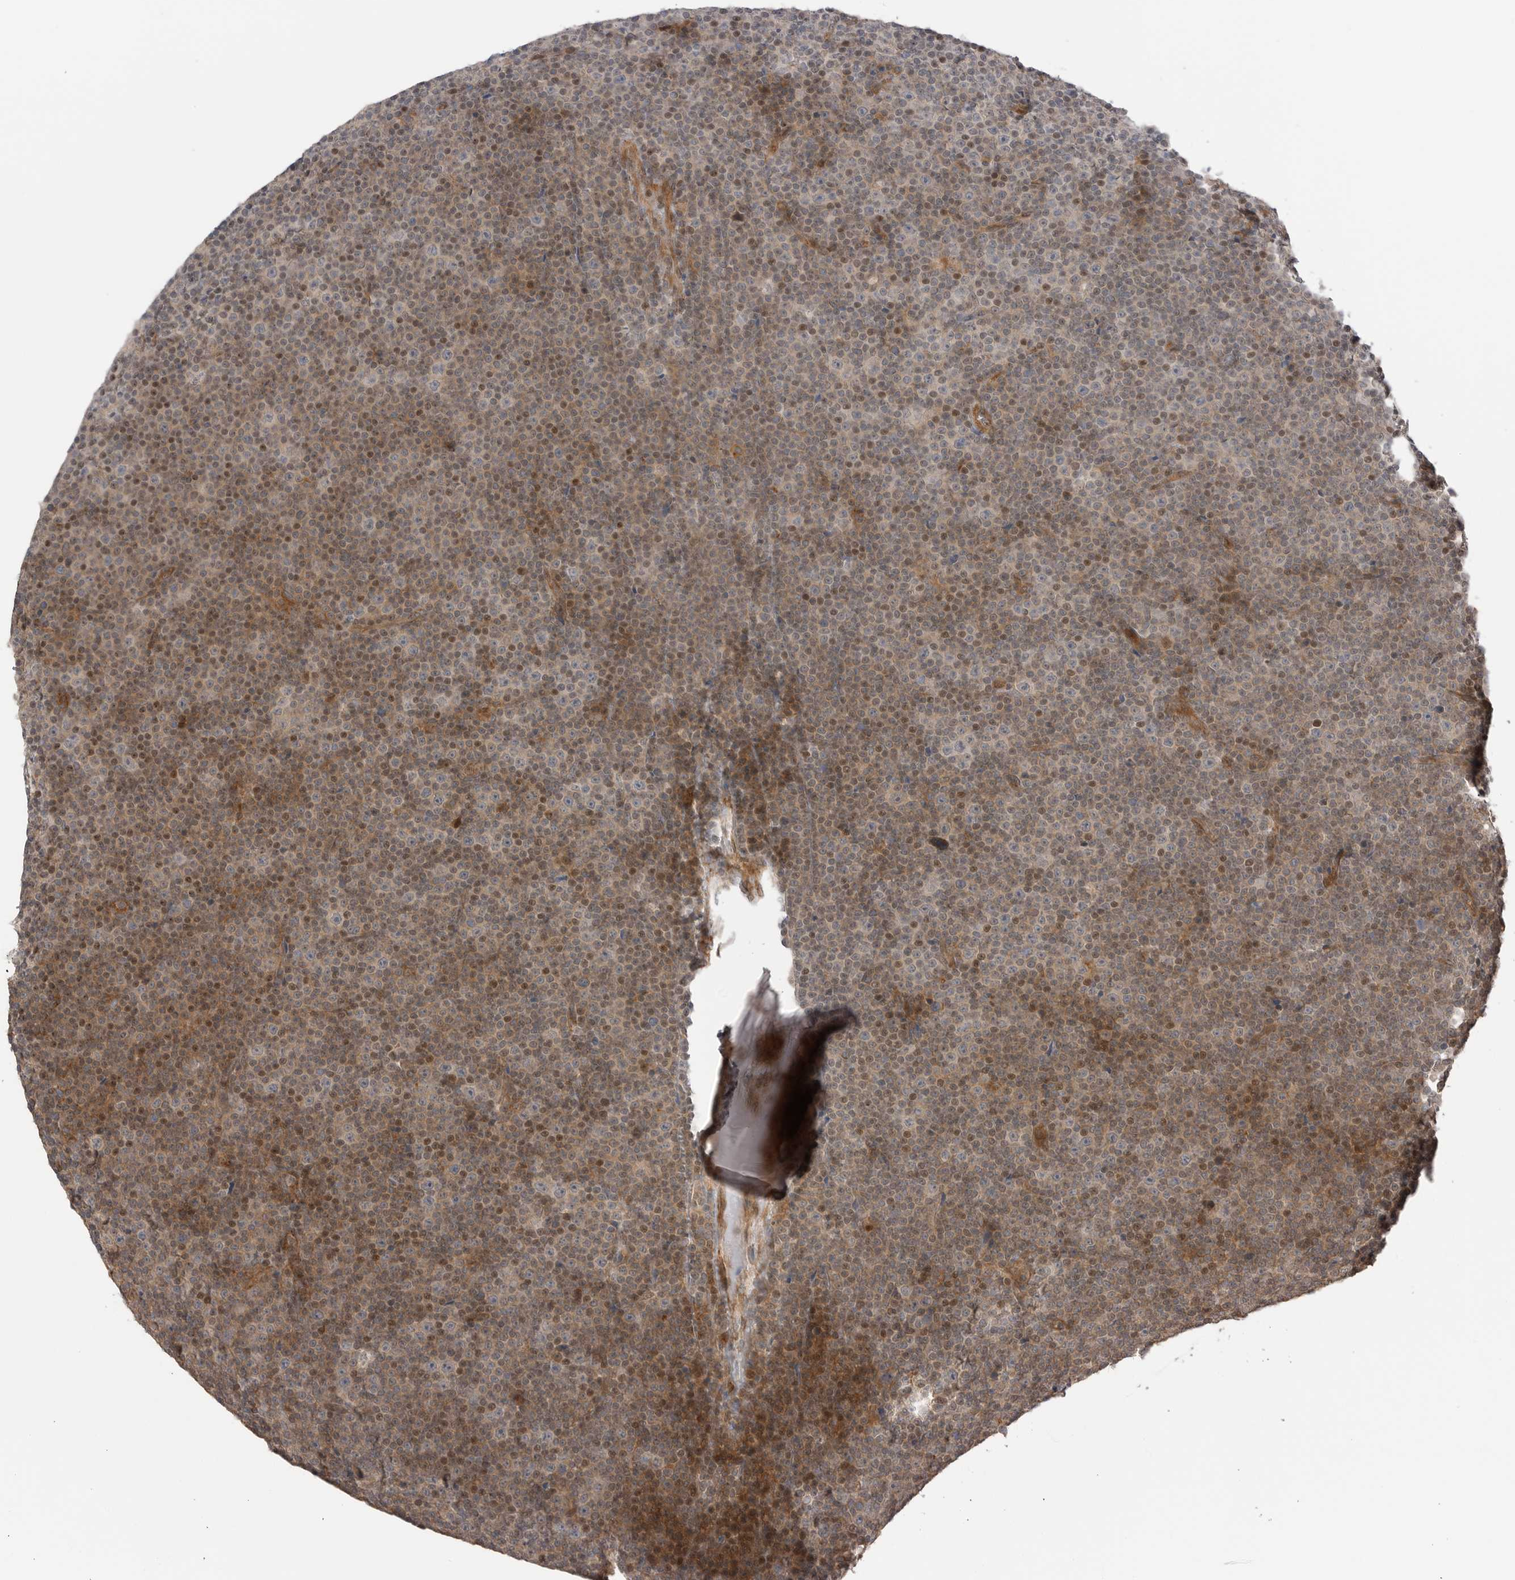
{"staining": {"intensity": "negative", "quantity": "none", "location": "none"}, "tissue": "lymphoma", "cell_type": "Tumor cells", "image_type": "cancer", "snomed": [{"axis": "morphology", "description": "Malignant lymphoma, non-Hodgkin's type, Low grade"}, {"axis": "topography", "description": "Lymph node"}], "caption": "This is a photomicrograph of immunohistochemistry staining of low-grade malignant lymphoma, non-Hodgkin's type, which shows no expression in tumor cells.", "gene": "PEAK1", "patient": {"sex": "female", "age": 67}}